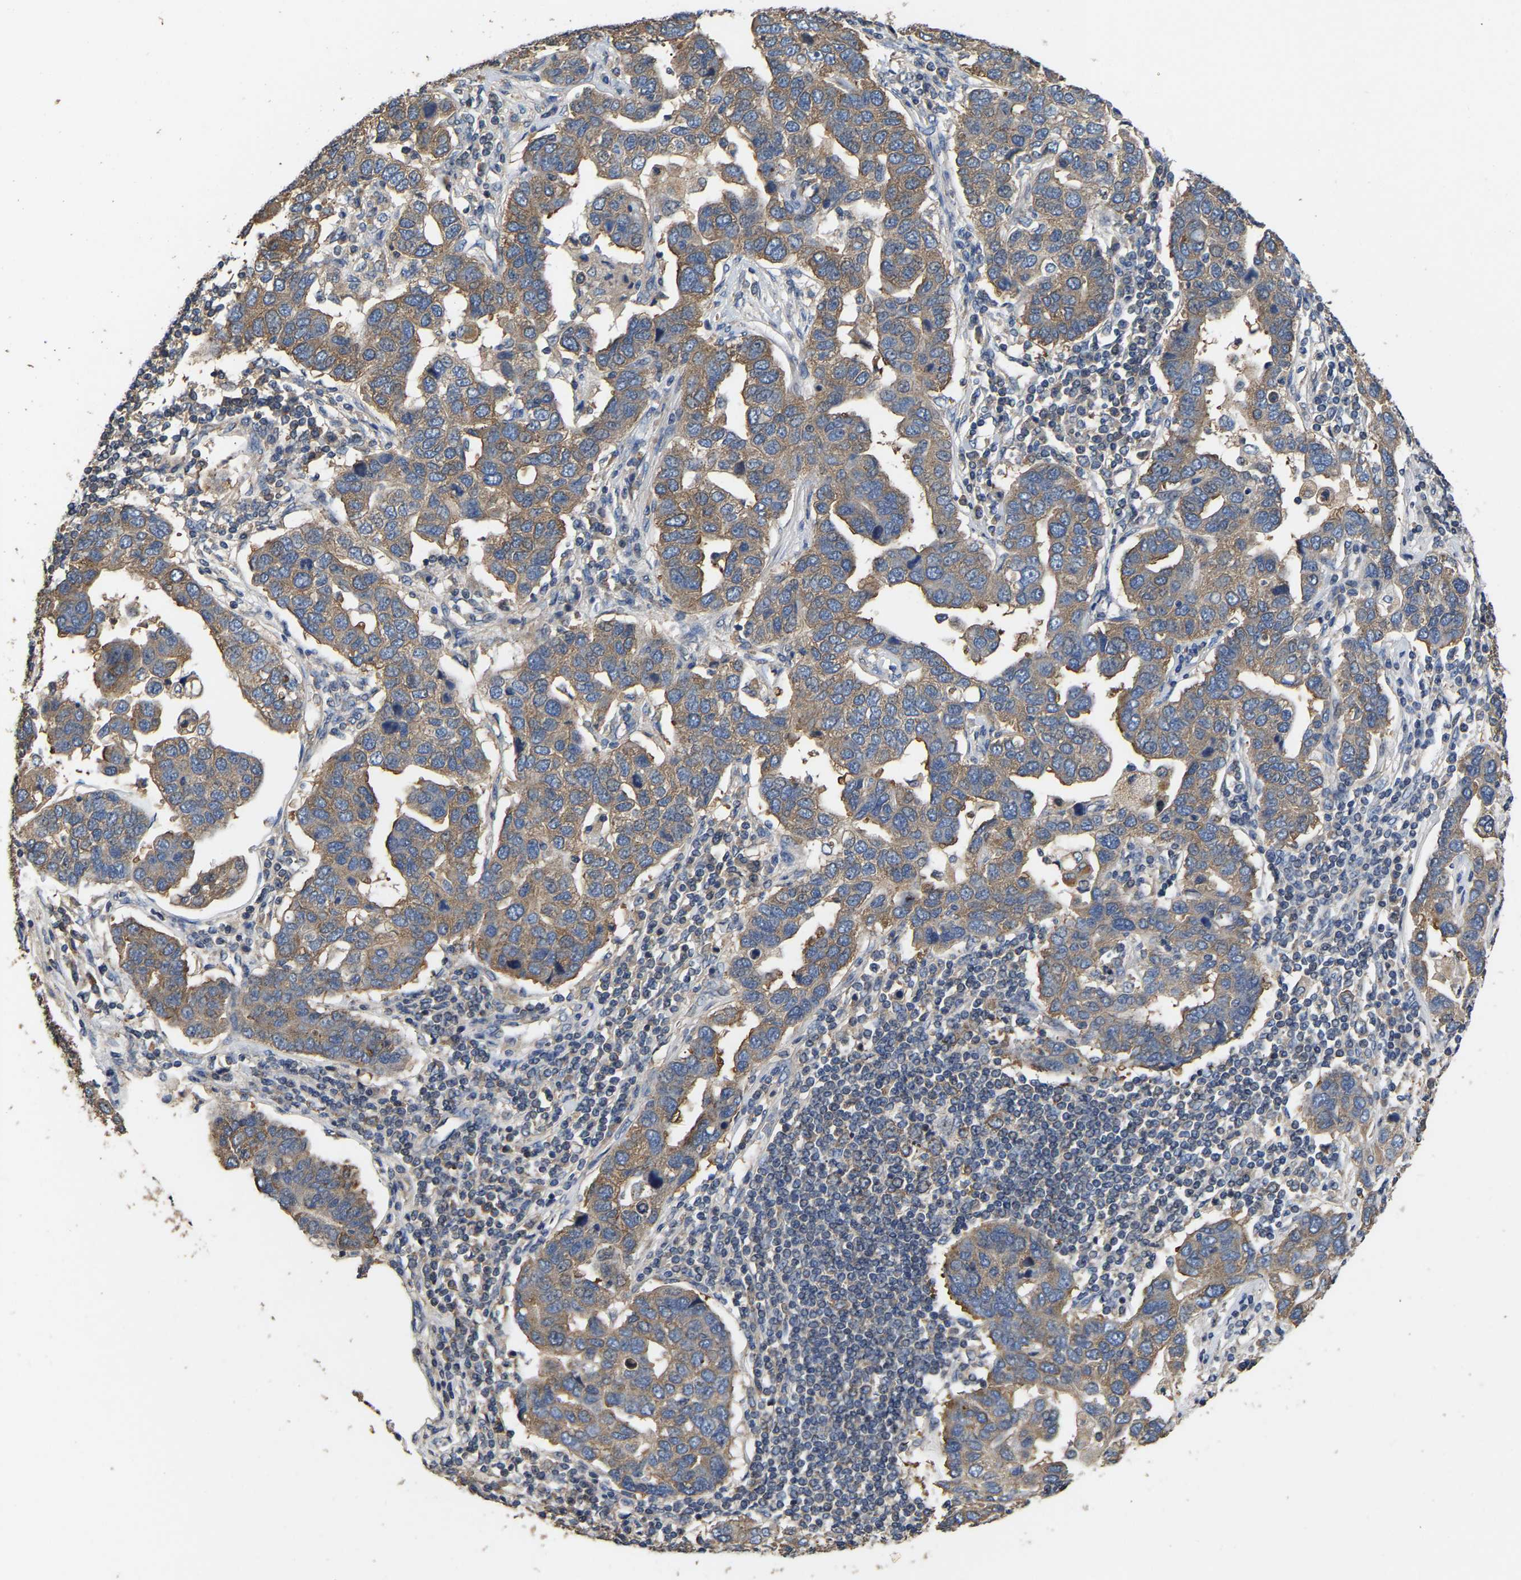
{"staining": {"intensity": "moderate", "quantity": ">75%", "location": "cytoplasmic/membranous"}, "tissue": "pancreatic cancer", "cell_type": "Tumor cells", "image_type": "cancer", "snomed": [{"axis": "morphology", "description": "Adenocarcinoma, NOS"}, {"axis": "topography", "description": "Pancreas"}], "caption": "Human pancreatic adenocarcinoma stained with a protein marker demonstrates moderate staining in tumor cells.", "gene": "AIMP2", "patient": {"sex": "female", "age": 61}}